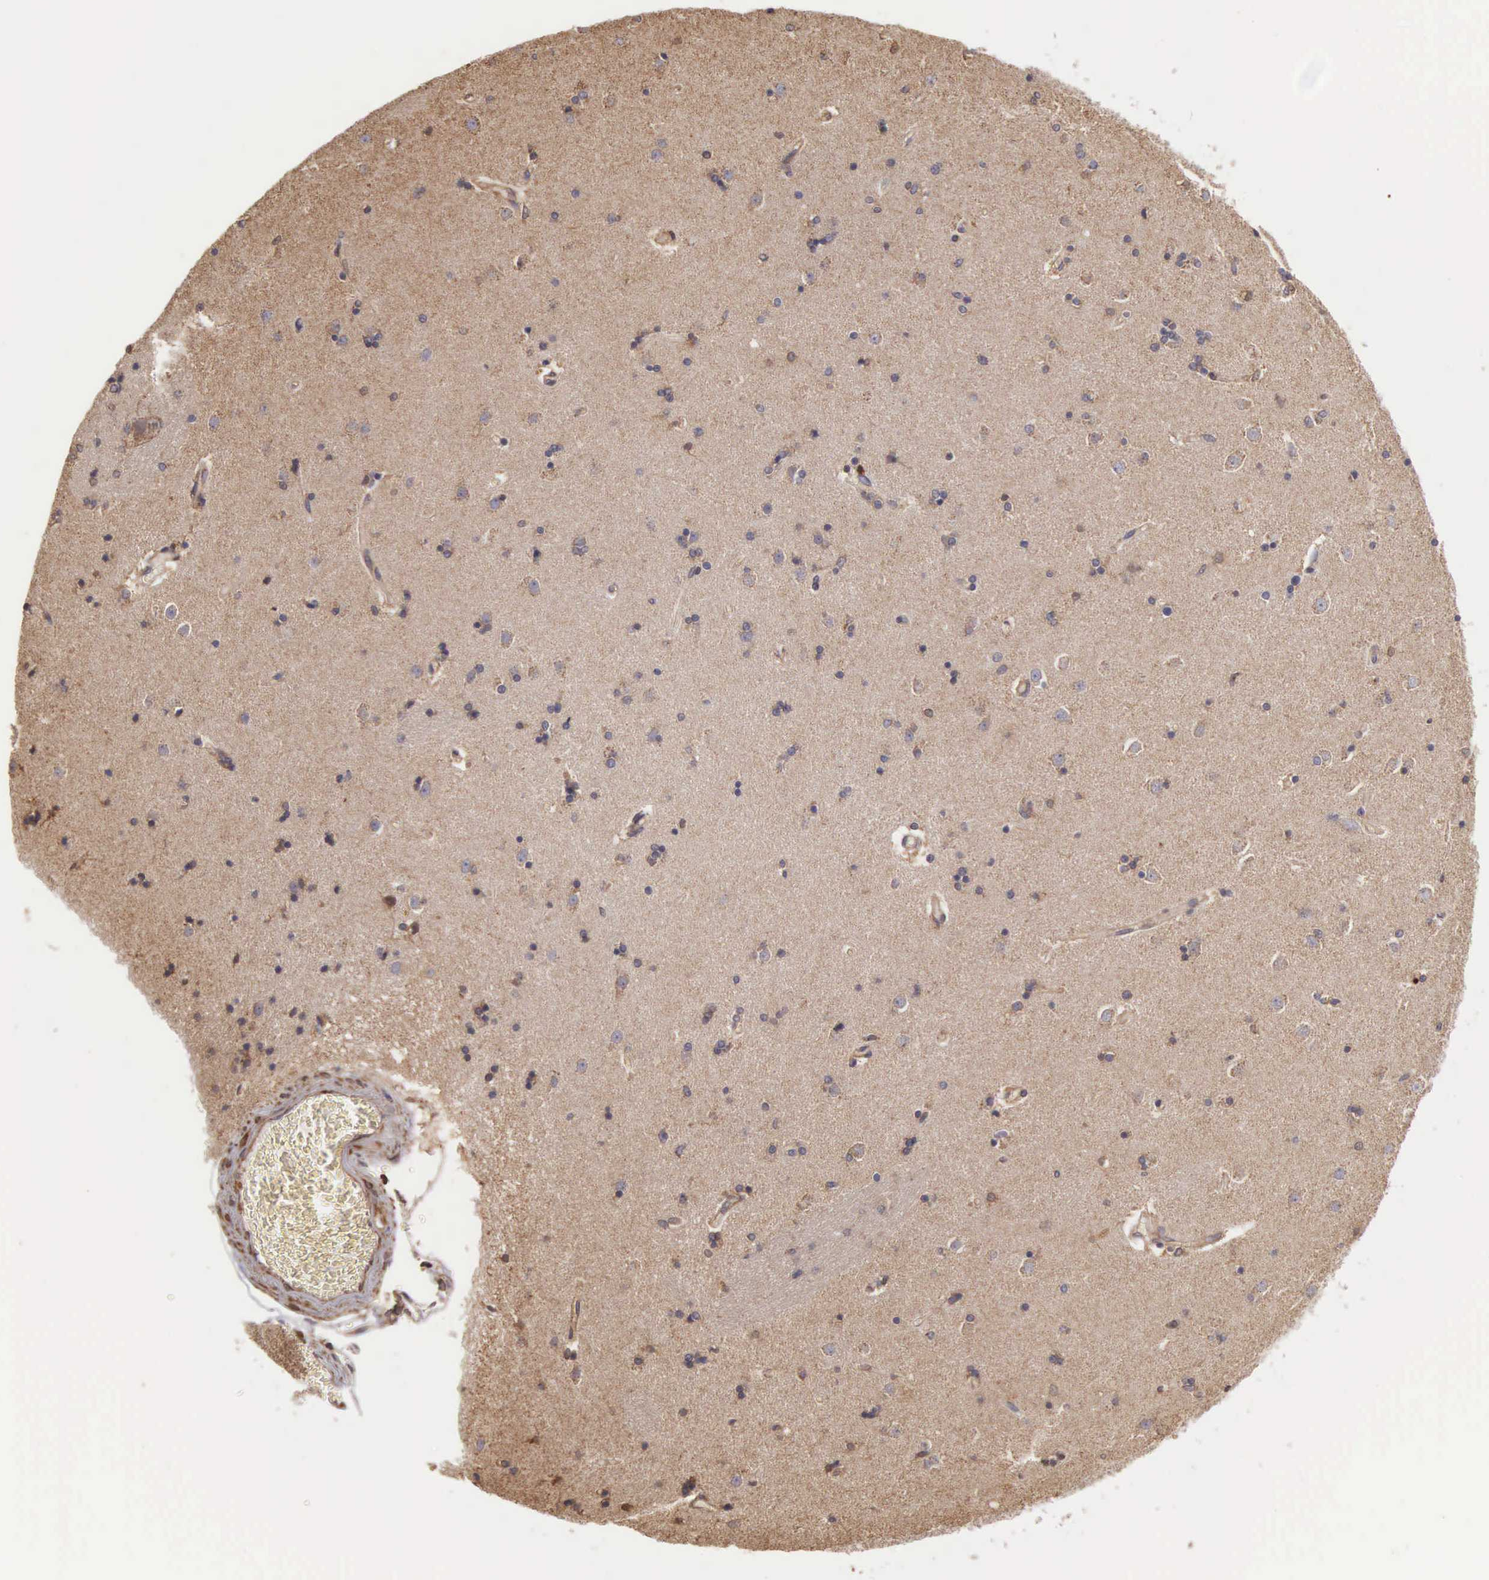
{"staining": {"intensity": "moderate", "quantity": "25%-75%", "location": "cytoplasmic/membranous"}, "tissue": "caudate", "cell_type": "Glial cells", "image_type": "normal", "snomed": [{"axis": "morphology", "description": "Normal tissue, NOS"}, {"axis": "topography", "description": "Lateral ventricle wall"}], "caption": "The image exhibits a brown stain indicating the presence of a protein in the cytoplasmic/membranous of glial cells in caudate. (DAB (3,3'-diaminobenzidine) IHC with brightfield microscopy, high magnification).", "gene": "DHRS1", "patient": {"sex": "female", "age": 54}}